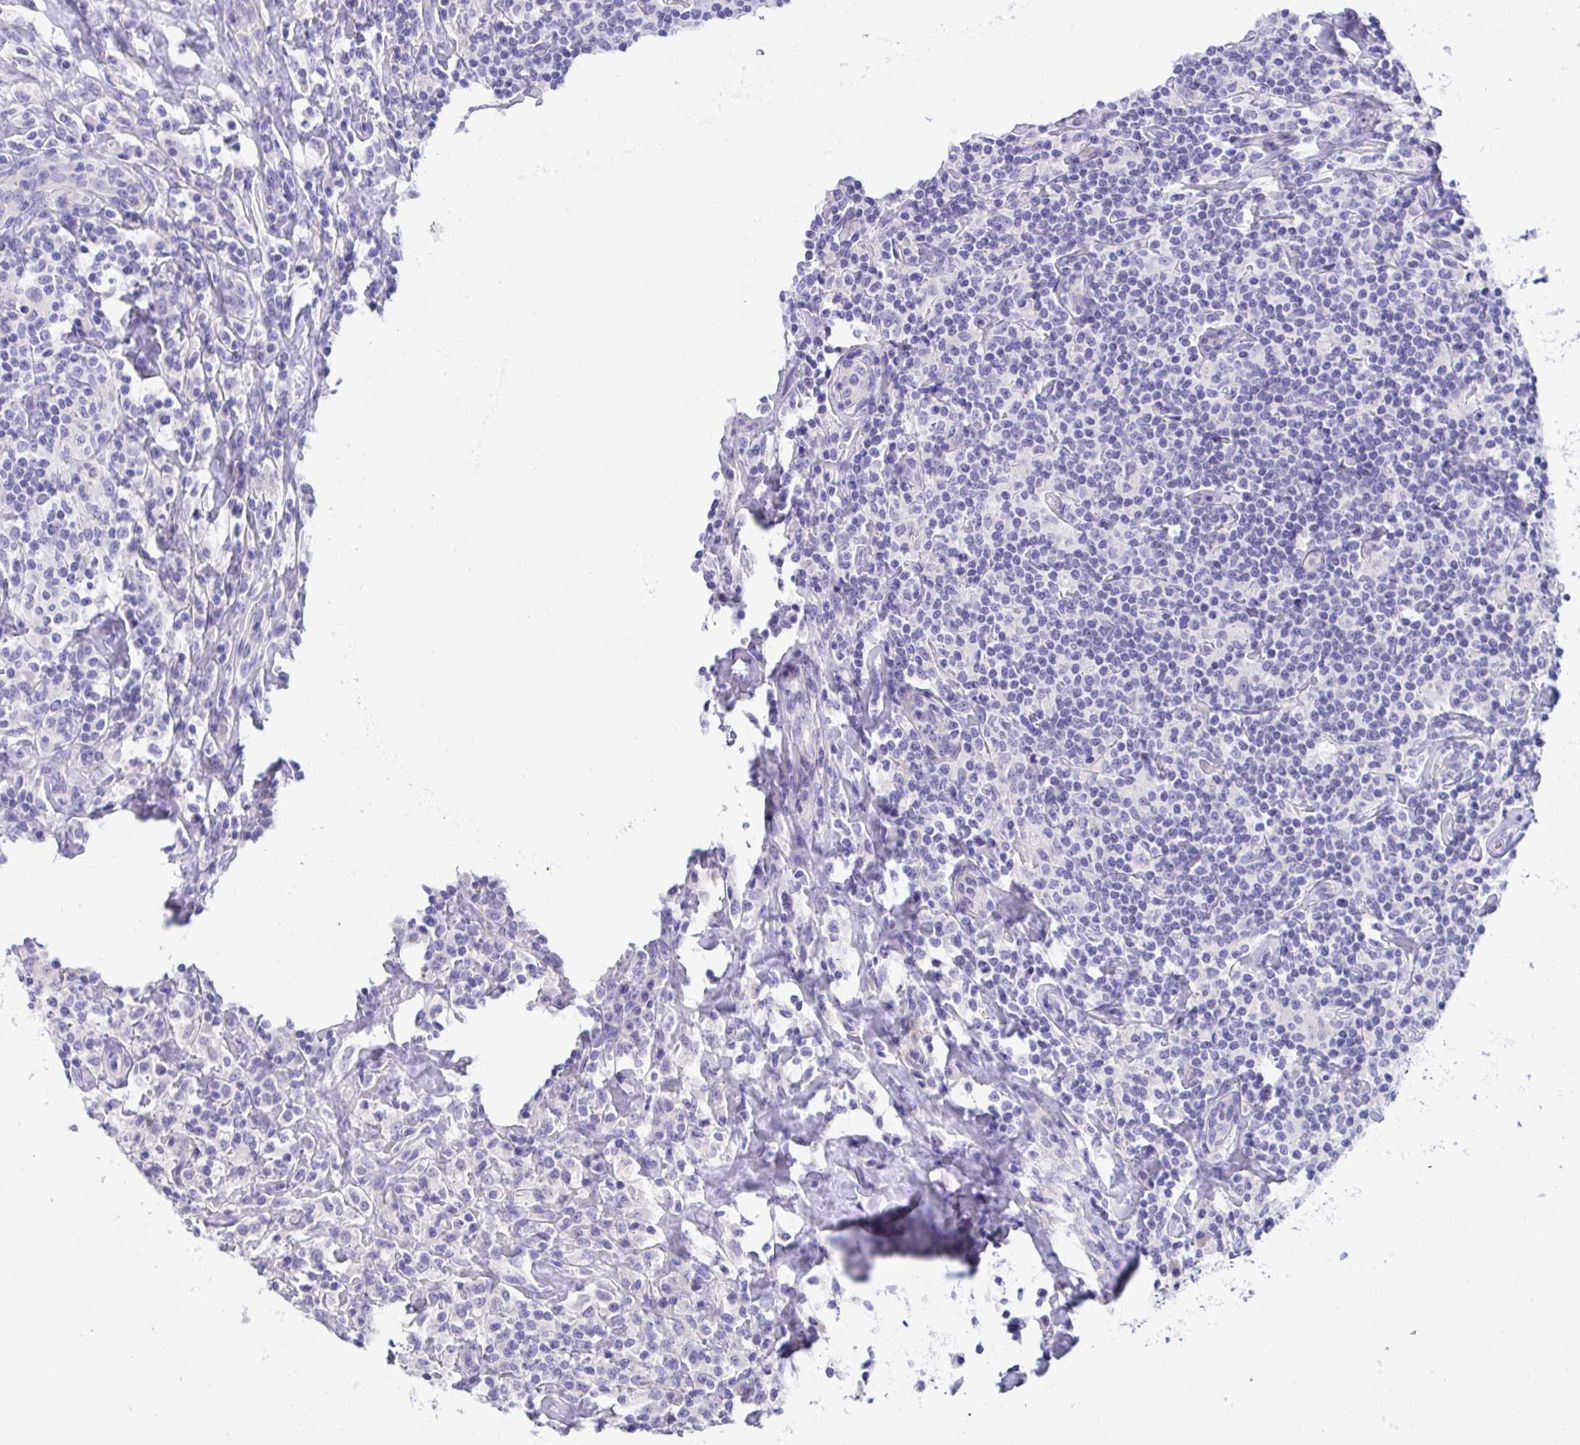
{"staining": {"intensity": "negative", "quantity": "none", "location": "none"}, "tissue": "lymphoma", "cell_type": "Tumor cells", "image_type": "cancer", "snomed": [{"axis": "morphology", "description": "Hodgkin's disease, NOS"}, {"axis": "morphology", "description": "Hodgkin's lymphoma, nodular sclerosis"}, {"axis": "topography", "description": "Lymph node"}], "caption": "Immunohistochemistry of human lymphoma shows no expression in tumor cells.", "gene": "TMCO5A", "patient": {"sex": "female", "age": 10}}